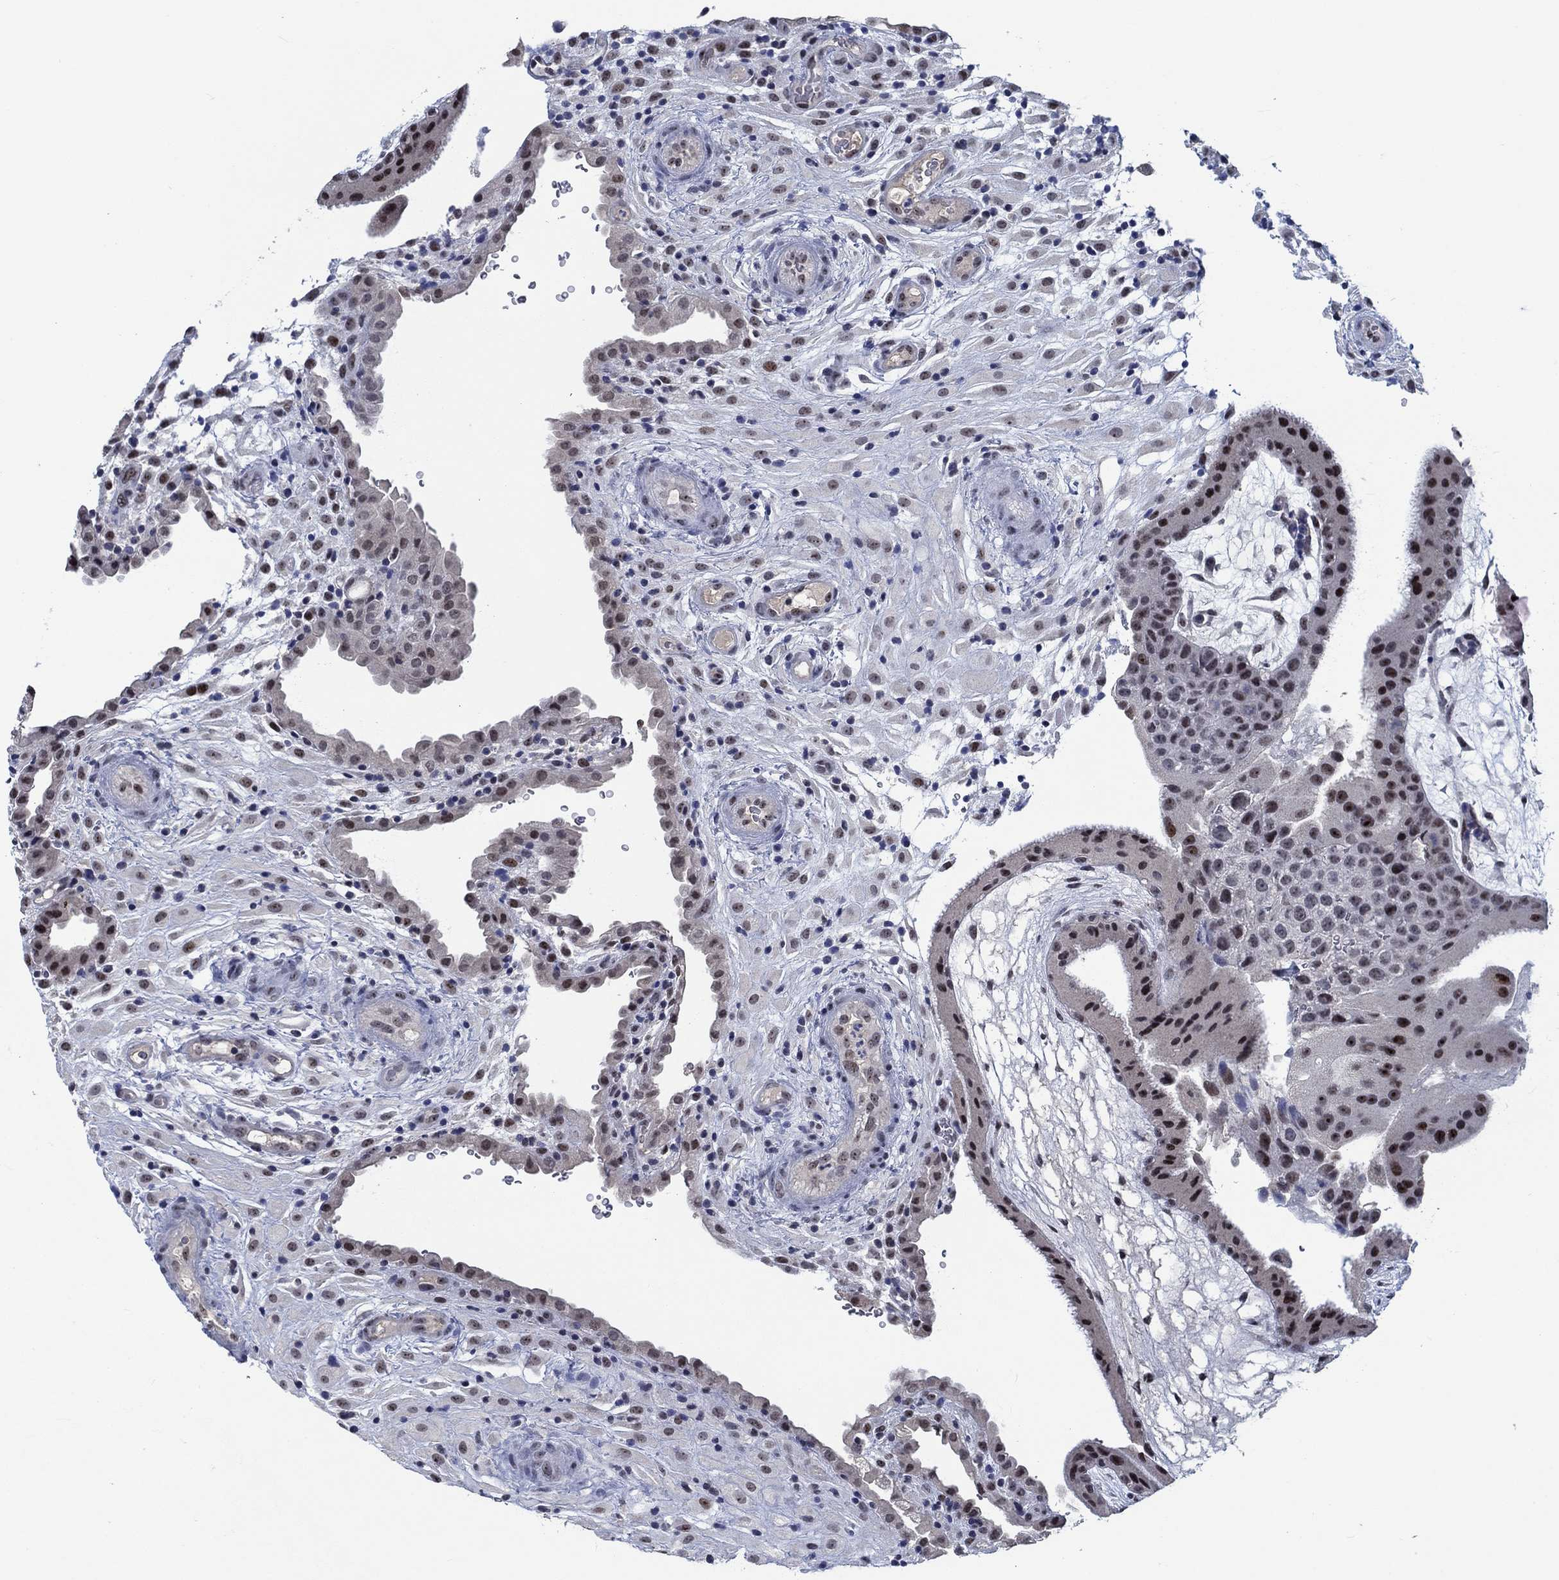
{"staining": {"intensity": "negative", "quantity": "none", "location": "none"}, "tissue": "placenta", "cell_type": "Decidual cells", "image_type": "normal", "snomed": [{"axis": "morphology", "description": "Normal tissue, NOS"}, {"axis": "topography", "description": "Placenta"}], "caption": "A photomicrograph of placenta stained for a protein reveals no brown staining in decidual cells.", "gene": "HTN1", "patient": {"sex": "female", "age": 19}}